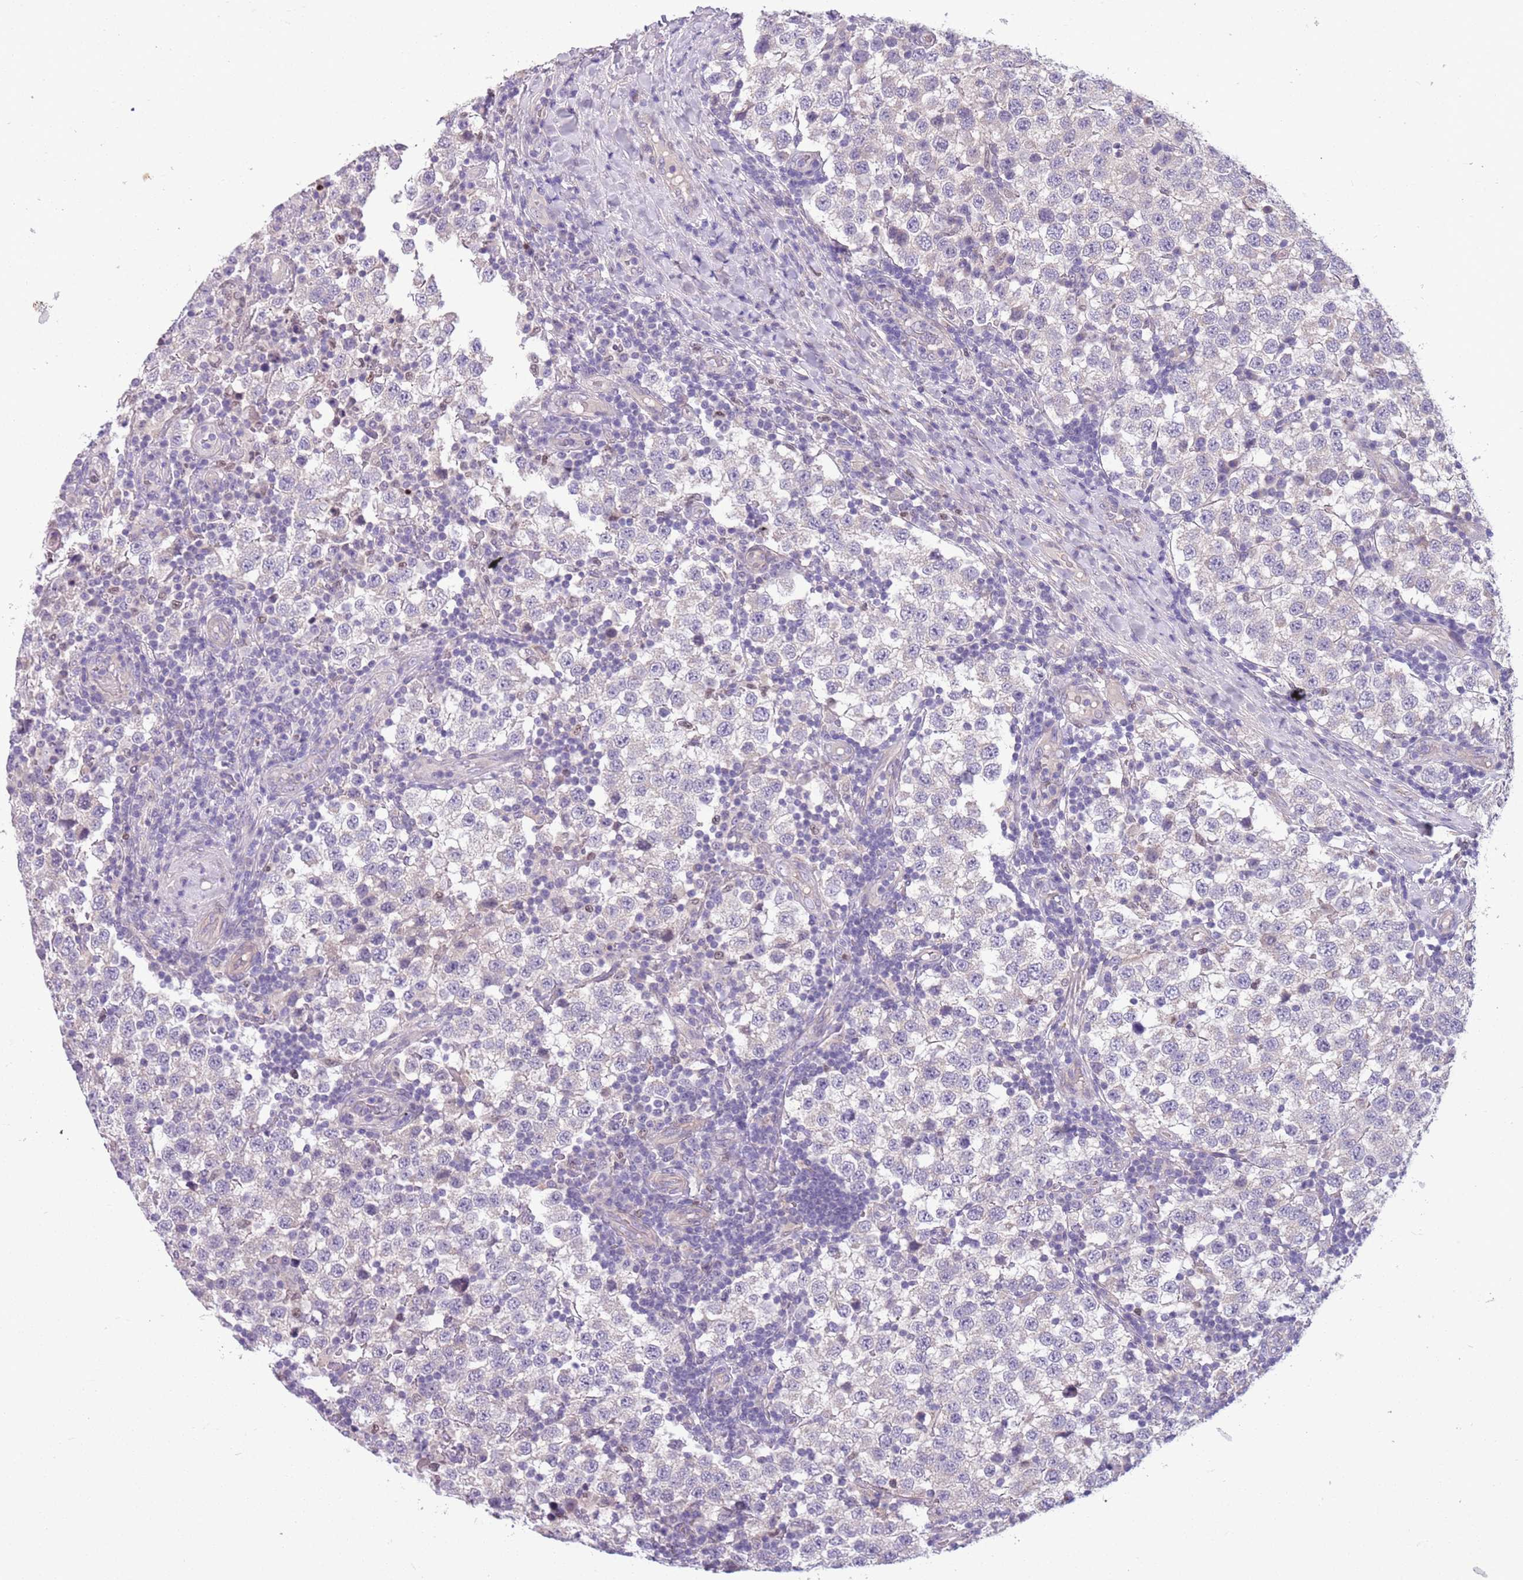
{"staining": {"intensity": "negative", "quantity": "none", "location": "none"}, "tissue": "testis cancer", "cell_type": "Tumor cells", "image_type": "cancer", "snomed": [{"axis": "morphology", "description": "Seminoma, NOS"}, {"axis": "topography", "description": "Testis"}], "caption": "The image exhibits no significant staining in tumor cells of seminoma (testis).", "gene": "ADCY7", "patient": {"sex": "male", "age": 34}}